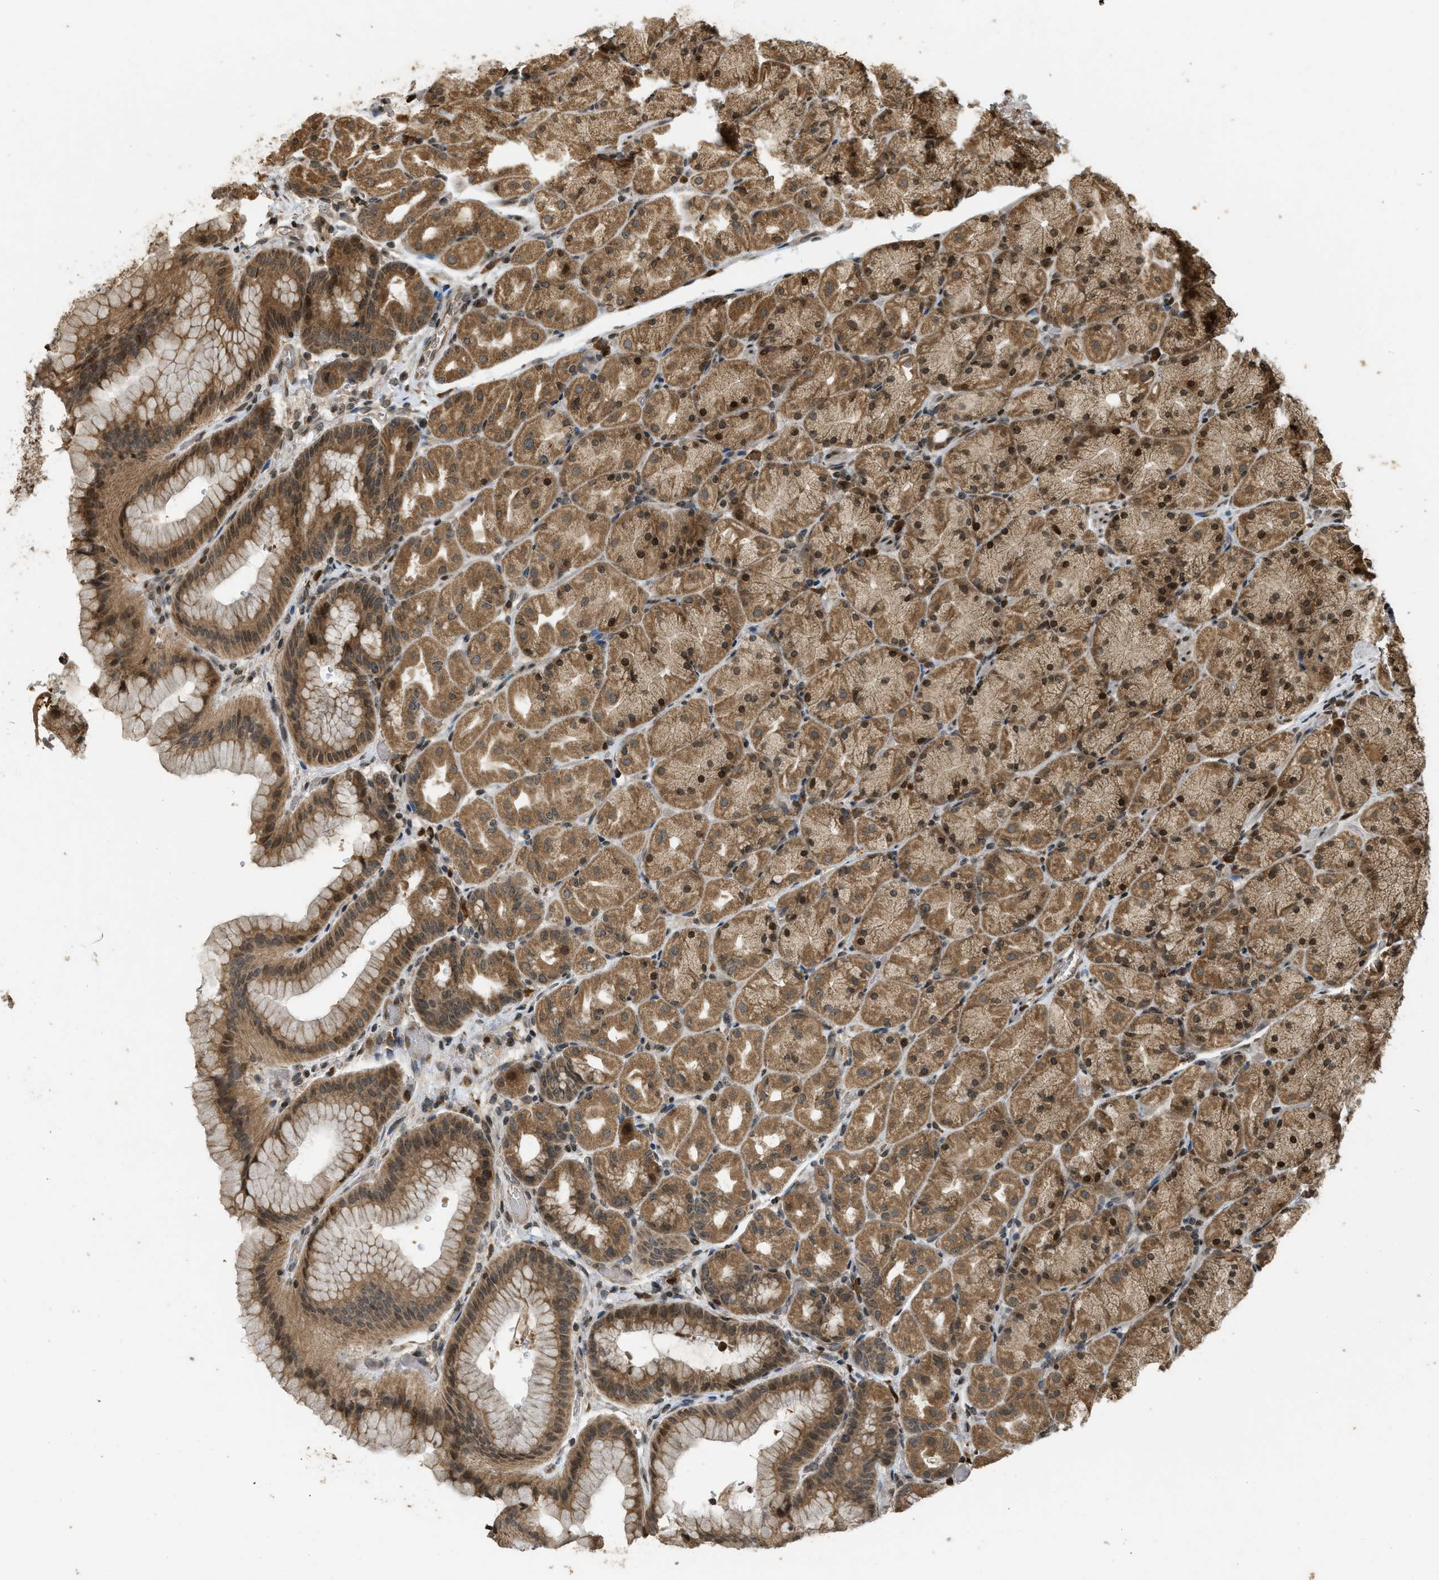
{"staining": {"intensity": "moderate", "quantity": ">75%", "location": "cytoplasmic/membranous,nuclear"}, "tissue": "stomach", "cell_type": "Glandular cells", "image_type": "normal", "snomed": [{"axis": "morphology", "description": "Normal tissue, NOS"}, {"axis": "morphology", "description": "Carcinoid, malignant, NOS"}, {"axis": "topography", "description": "Stomach, upper"}], "caption": "Immunohistochemistry (IHC) image of benign human stomach stained for a protein (brown), which demonstrates medium levels of moderate cytoplasmic/membranous,nuclear positivity in about >75% of glandular cells.", "gene": "SIAH1", "patient": {"sex": "male", "age": 39}}